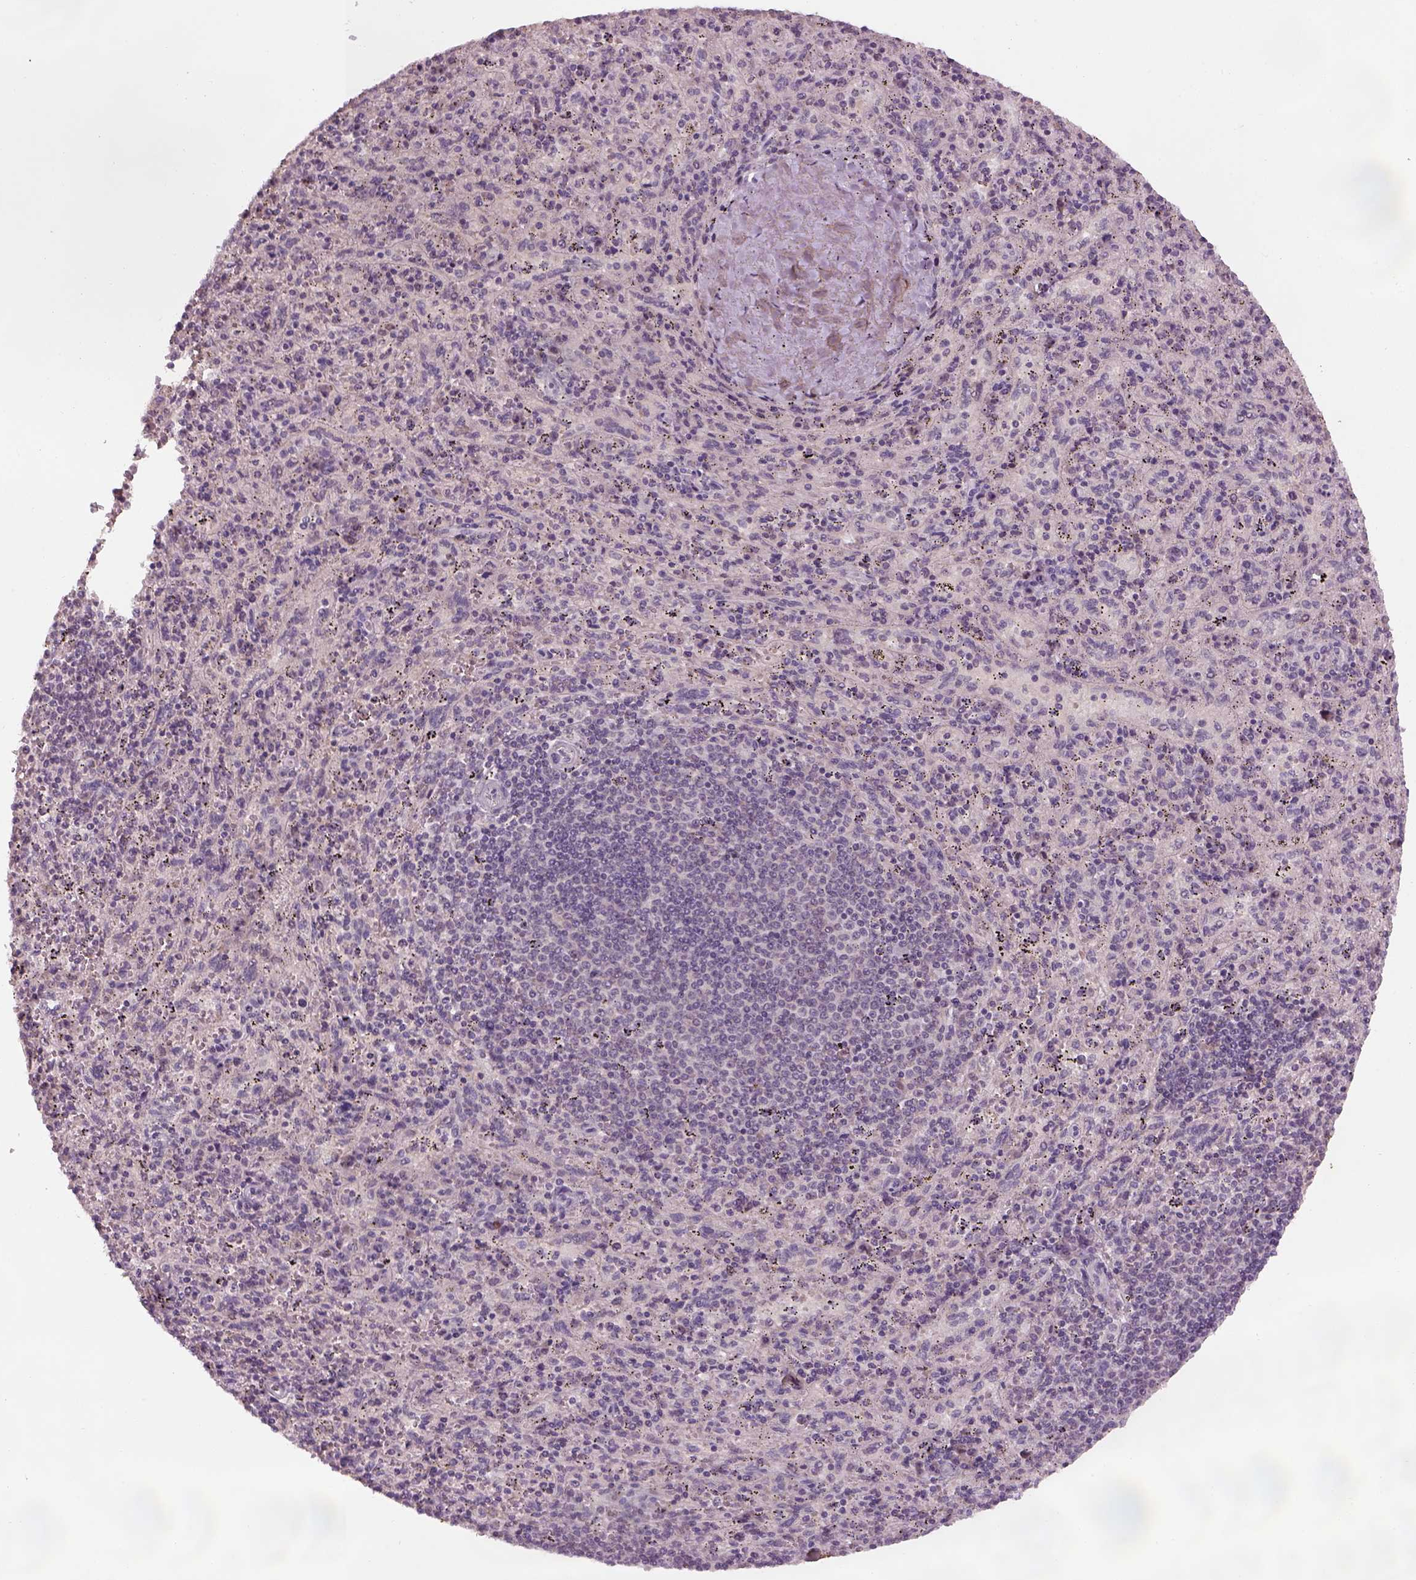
{"staining": {"intensity": "negative", "quantity": "none", "location": "none"}, "tissue": "spleen", "cell_type": "Cells in red pulp", "image_type": "normal", "snomed": [{"axis": "morphology", "description": "Normal tissue, NOS"}, {"axis": "topography", "description": "Spleen"}], "caption": "Spleen stained for a protein using IHC demonstrates no expression cells in red pulp.", "gene": "GDNF", "patient": {"sex": "male", "age": 57}}